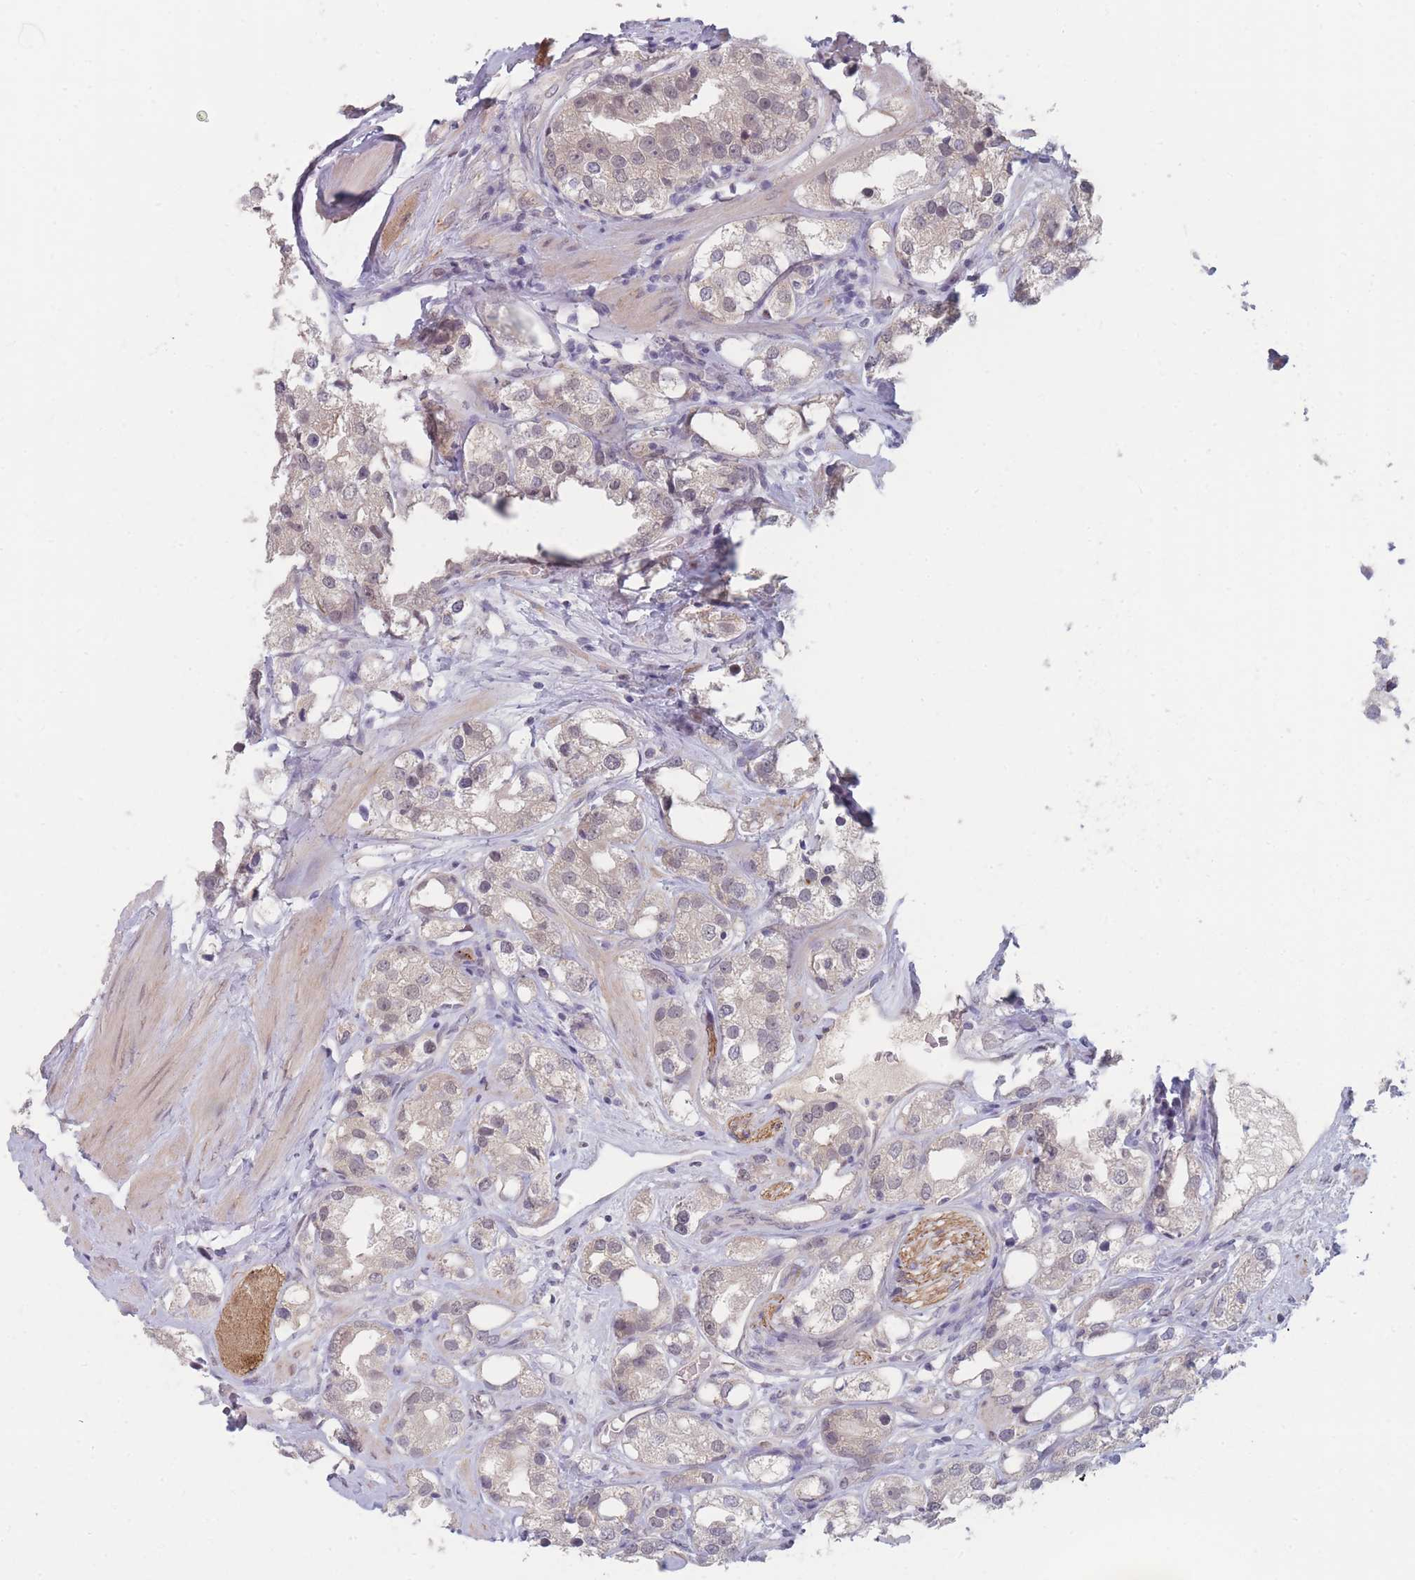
{"staining": {"intensity": "negative", "quantity": "none", "location": "none"}, "tissue": "prostate cancer", "cell_type": "Tumor cells", "image_type": "cancer", "snomed": [{"axis": "morphology", "description": "Adenocarcinoma, NOS"}, {"axis": "topography", "description": "Prostate"}], "caption": "Tumor cells show no significant expression in prostate cancer.", "gene": "ANKRD10", "patient": {"sex": "male", "age": 79}}